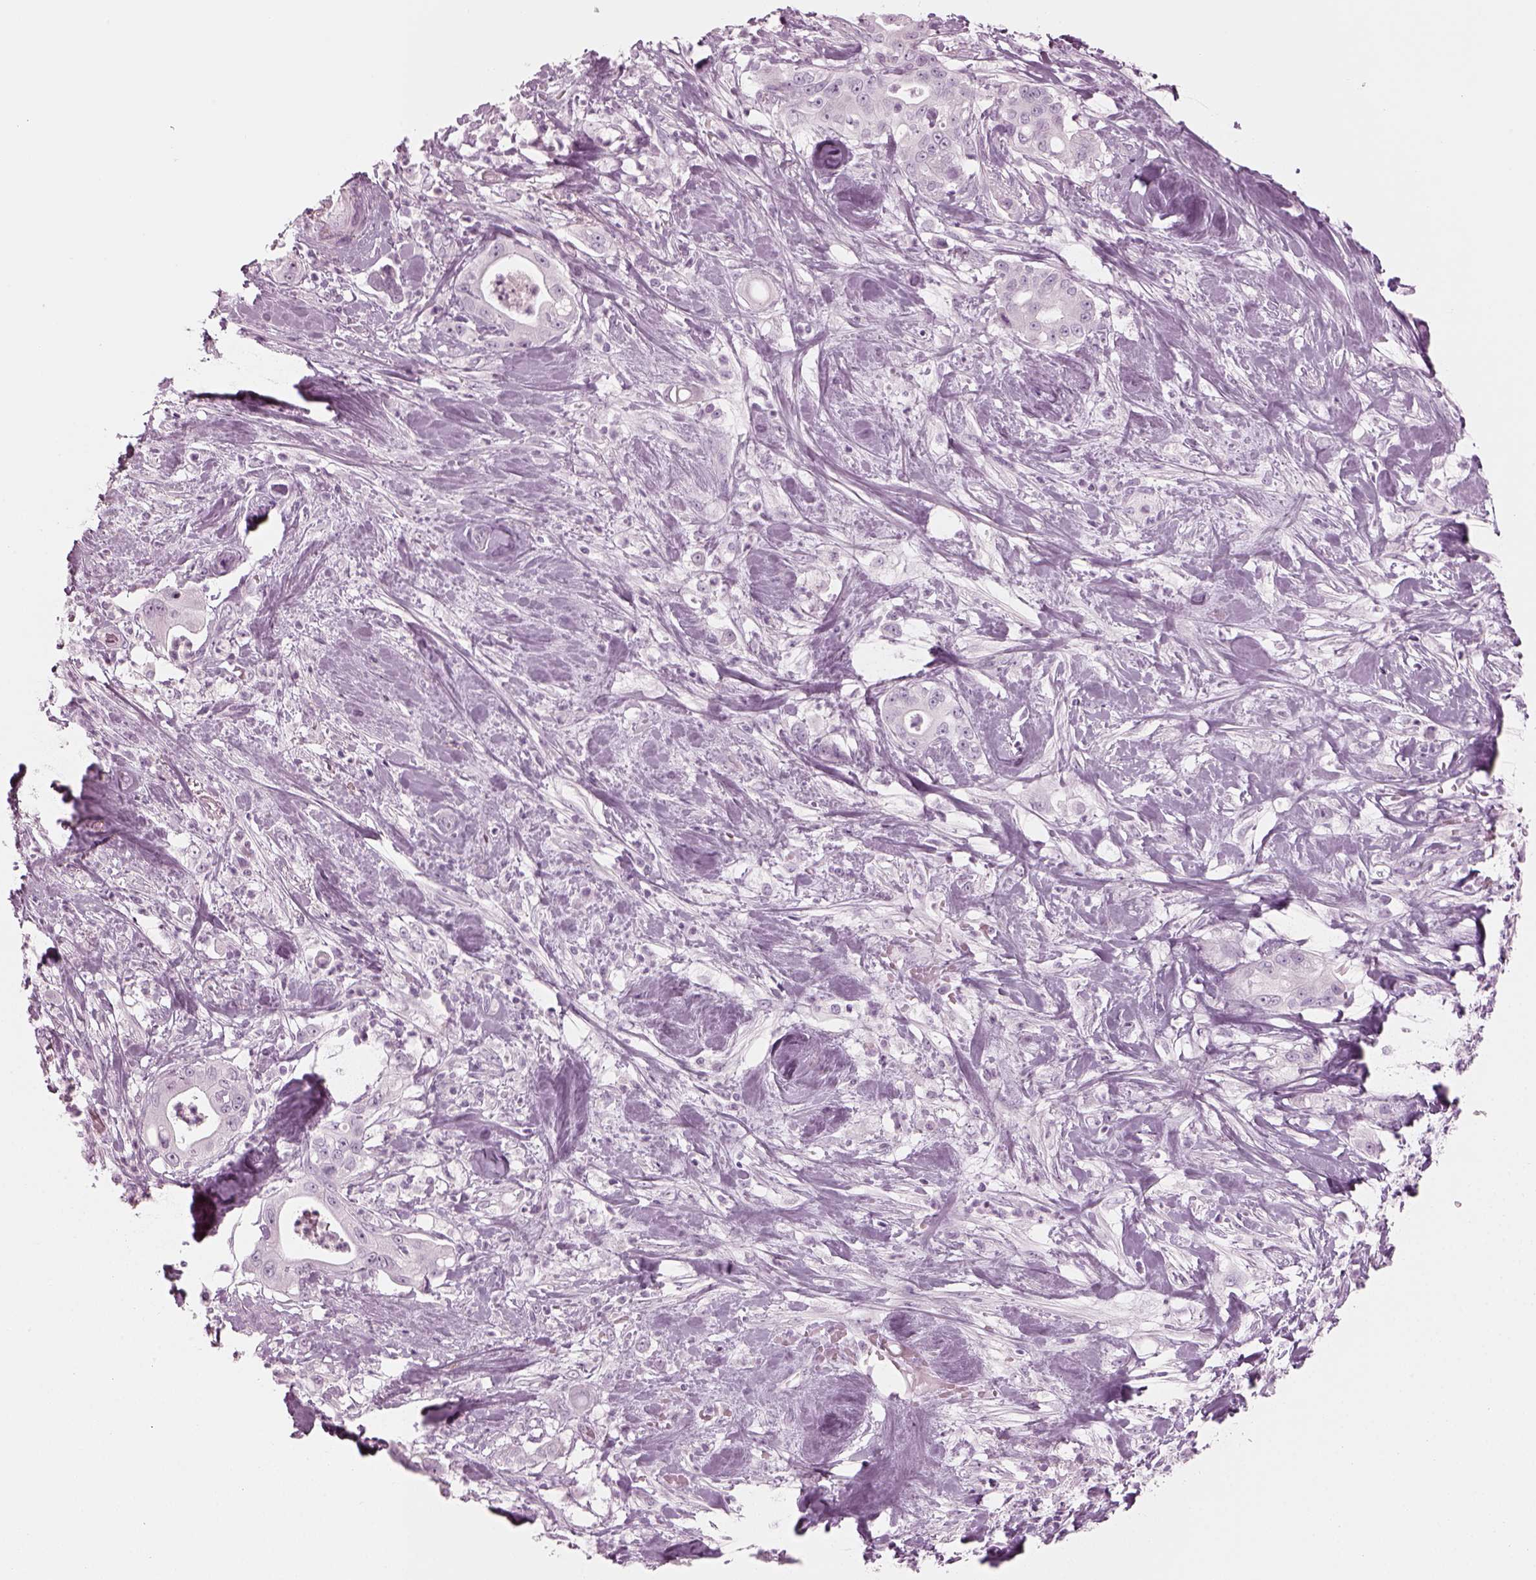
{"staining": {"intensity": "negative", "quantity": "none", "location": "none"}, "tissue": "pancreatic cancer", "cell_type": "Tumor cells", "image_type": "cancer", "snomed": [{"axis": "morphology", "description": "Adenocarcinoma, NOS"}, {"axis": "topography", "description": "Pancreas"}], "caption": "Immunohistochemistry of human pancreatic cancer shows no positivity in tumor cells.", "gene": "SAG", "patient": {"sex": "male", "age": 71}}